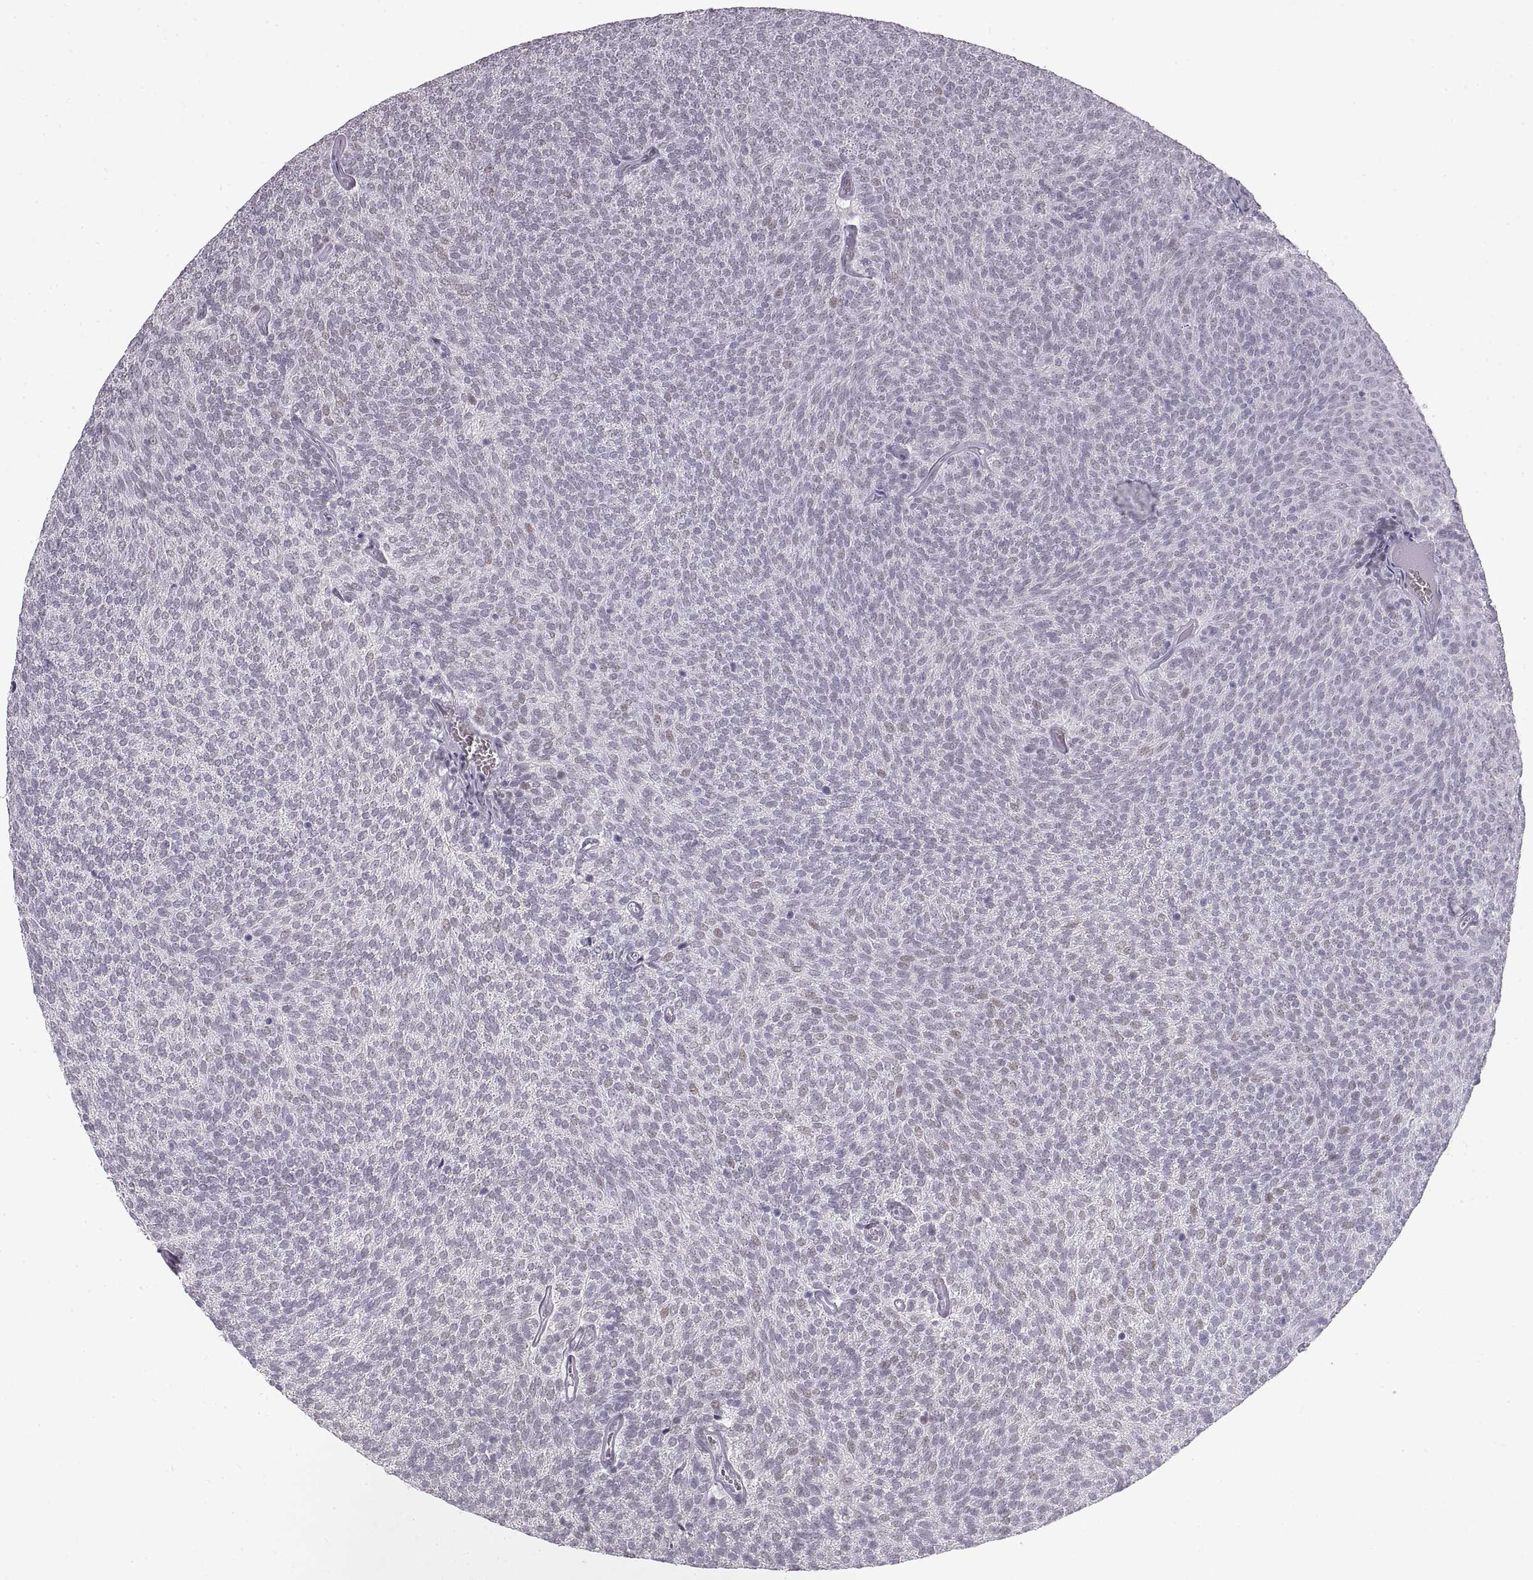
{"staining": {"intensity": "negative", "quantity": "none", "location": "none"}, "tissue": "urothelial cancer", "cell_type": "Tumor cells", "image_type": "cancer", "snomed": [{"axis": "morphology", "description": "Urothelial carcinoma, Low grade"}, {"axis": "topography", "description": "Urinary bladder"}], "caption": "This is an immunohistochemistry (IHC) photomicrograph of urothelial cancer. There is no expression in tumor cells.", "gene": "NANOS3", "patient": {"sex": "male", "age": 77}}